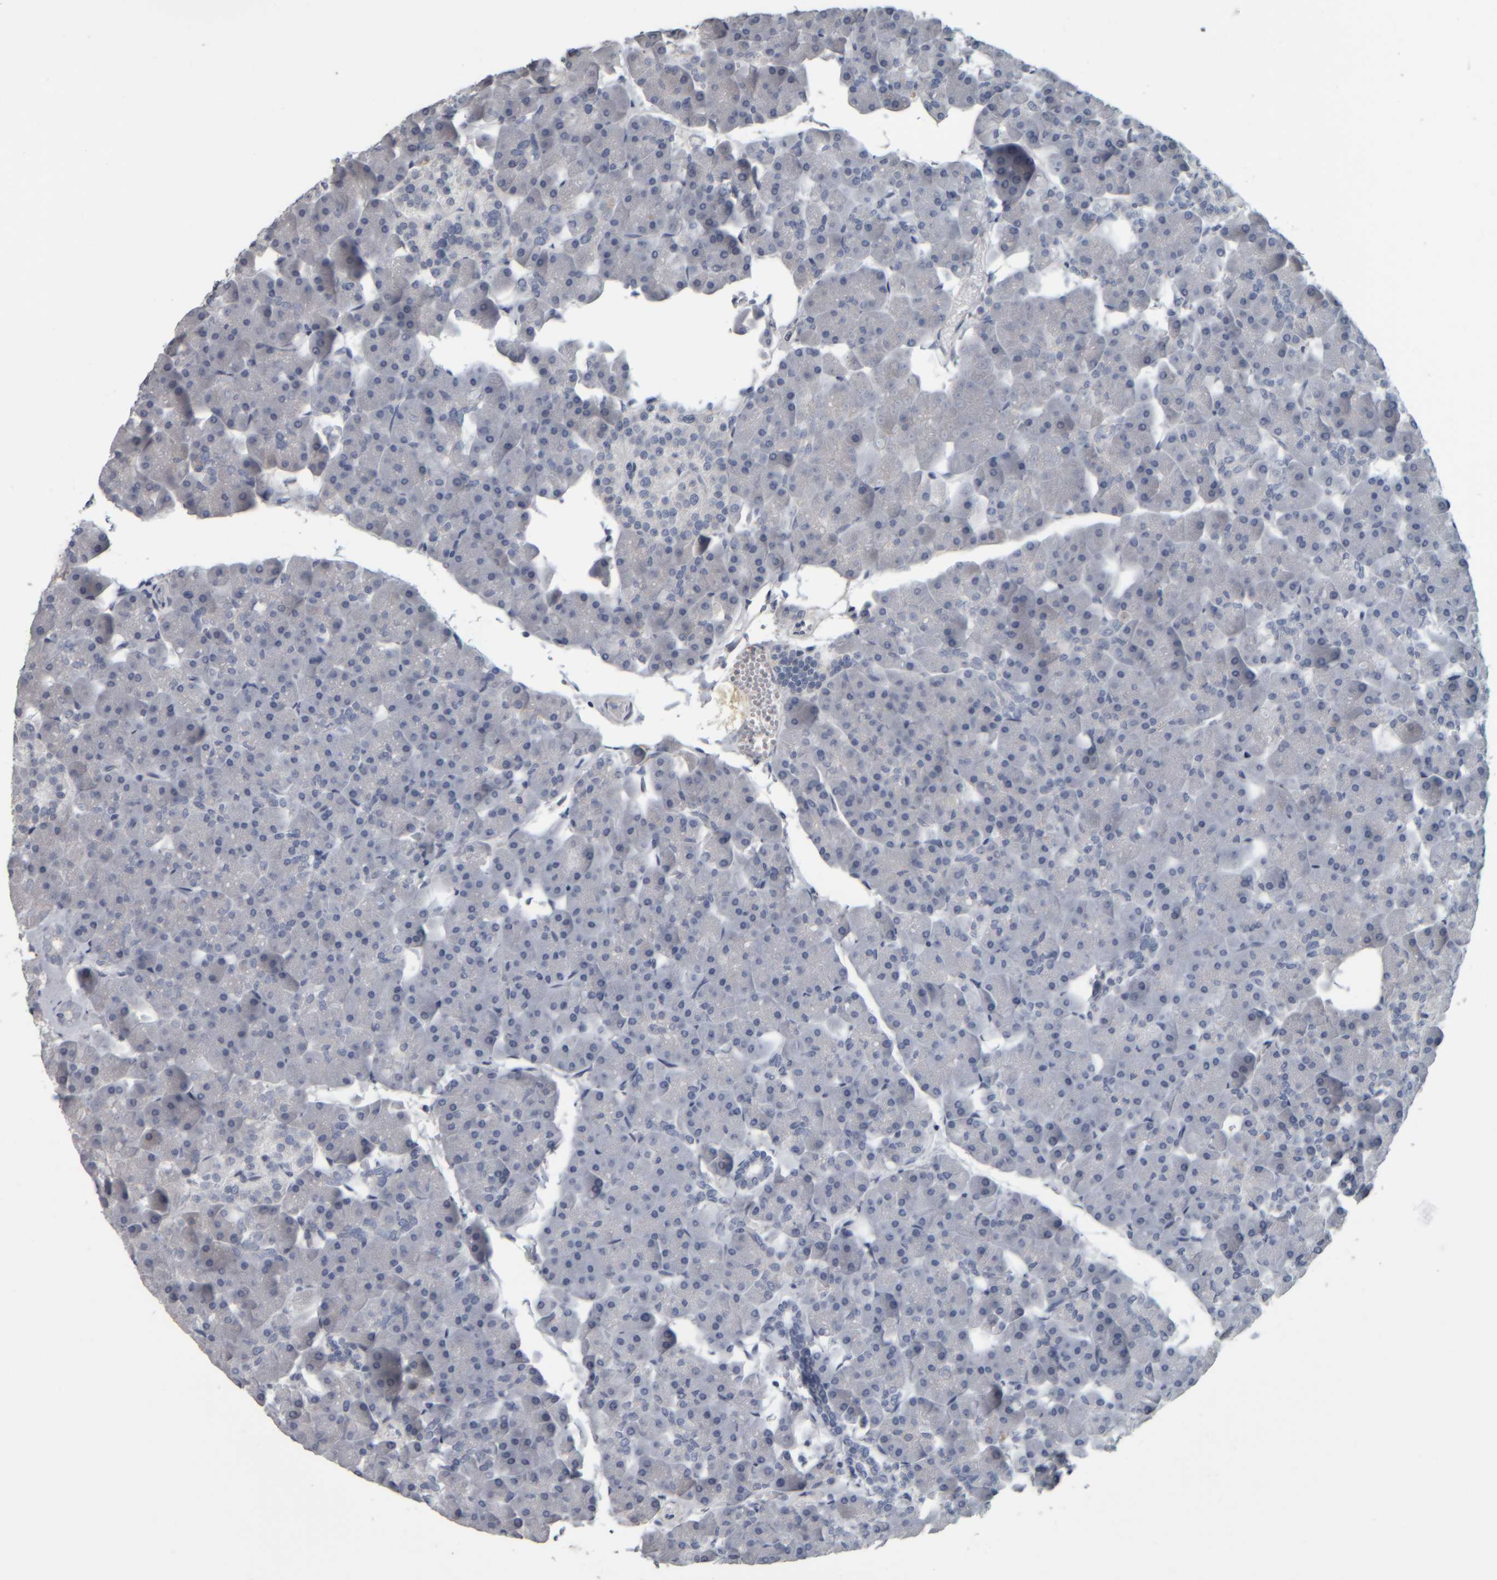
{"staining": {"intensity": "weak", "quantity": "<25%", "location": "cytoplasmic/membranous"}, "tissue": "pancreas", "cell_type": "Exocrine glandular cells", "image_type": "normal", "snomed": [{"axis": "morphology", "description": "Normal tissue, NOS"}, {"axis": "topography", "description": "Pancreas"}], "caption": "The photomicrograph displays no staining of exocrine glandular cells in benign pancreas. Nuclei are stained in blue.", "gene": "CAVIN4", "patient": {"sex": "male", "age": 35}}